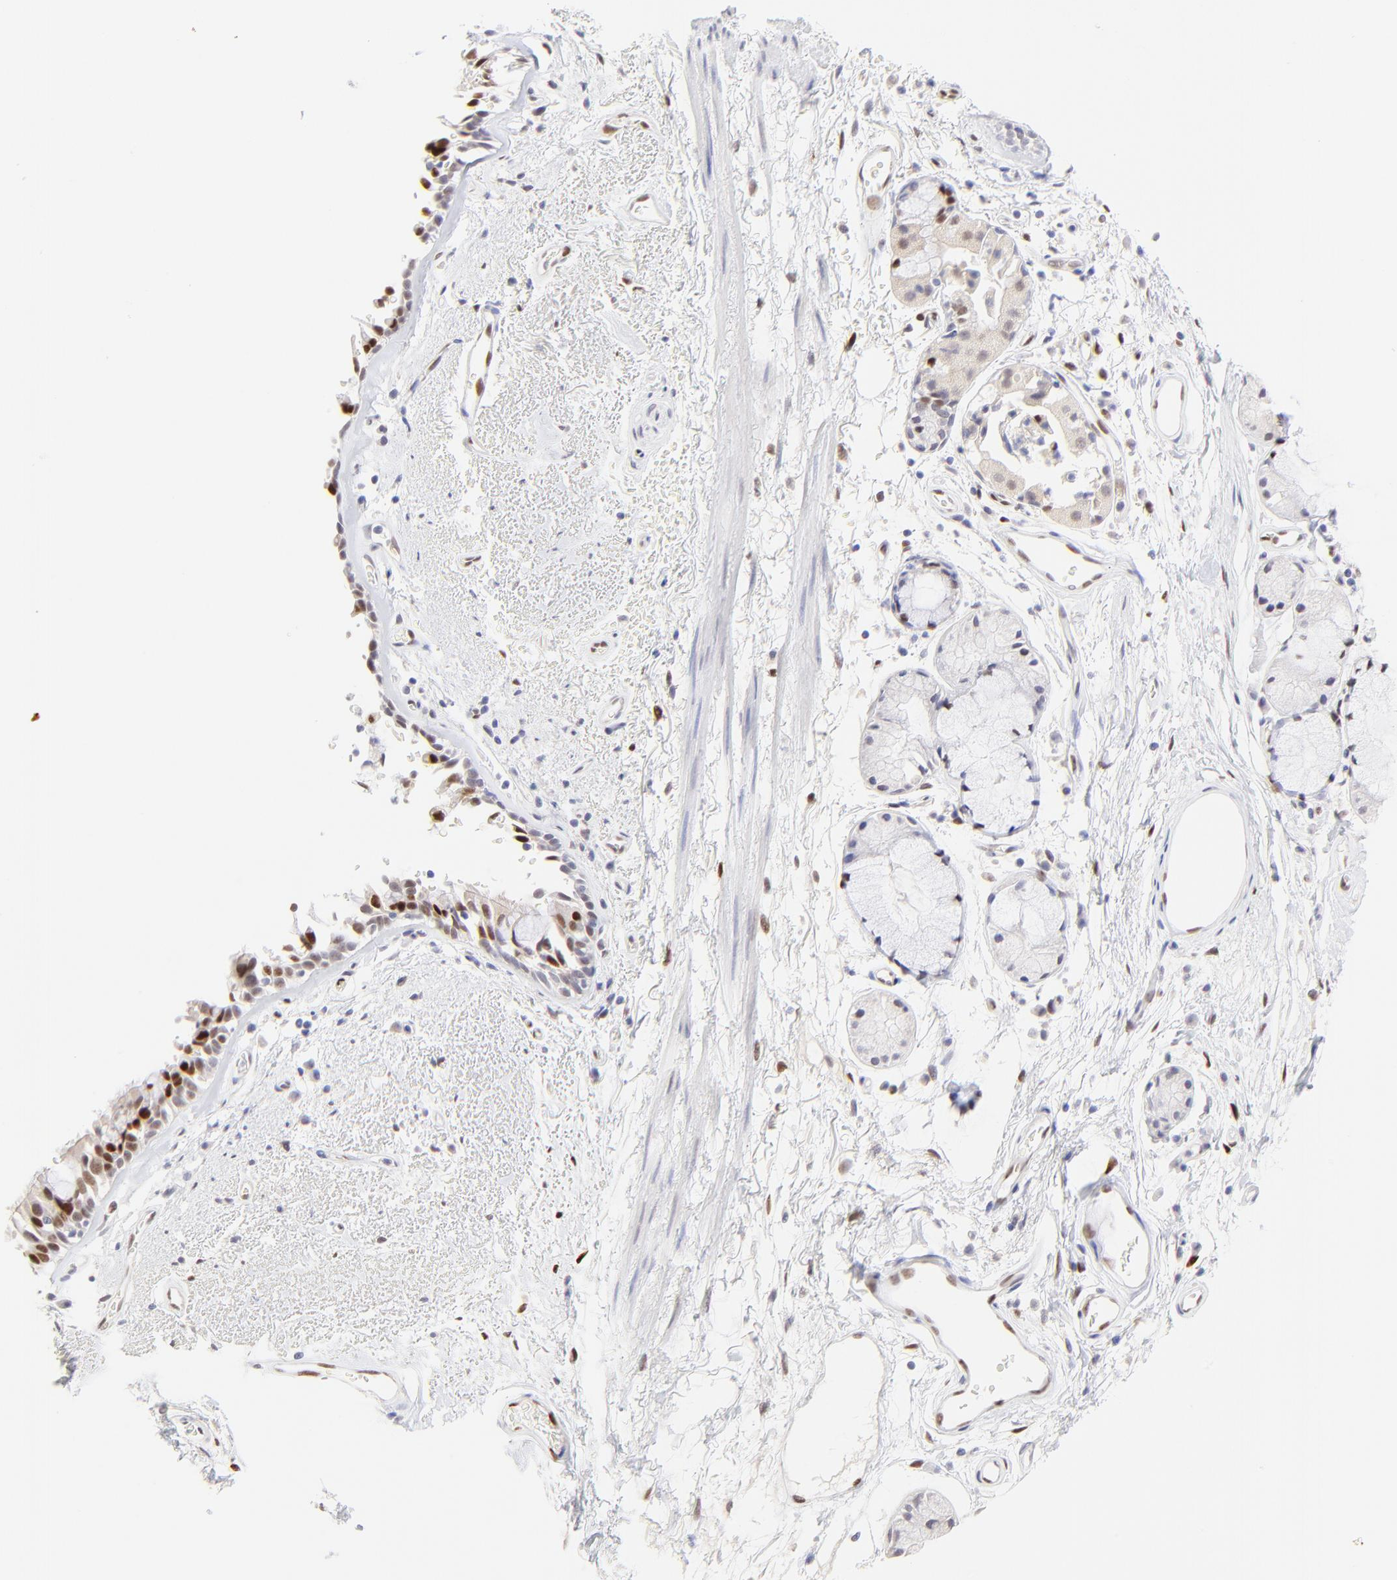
{"staining": {"intensity": "strong", "quantity": "25%-75%", "location": "nuclear"}, "tissue": "bronchus", "cell_type": "Respiratory epithelial cells", "image_type": "normal", "snomed": [{"axis": "morphology", "description": "Normal tissue, NOS"}, {"axis": "morphology", "description": "Adenocarcinoma, NOS"}, {"axis": "topography", "description": "Bronchus"}, {"axis": "topography", "description": "Lung"}], "caption": "Bronchus stained with a brown dye exhibits strong nuclear positive staining in about 25%-75% of respiratory epithelial cells.", "gene": "KLF4", "patient": {"sex": "male", "age": 71}}